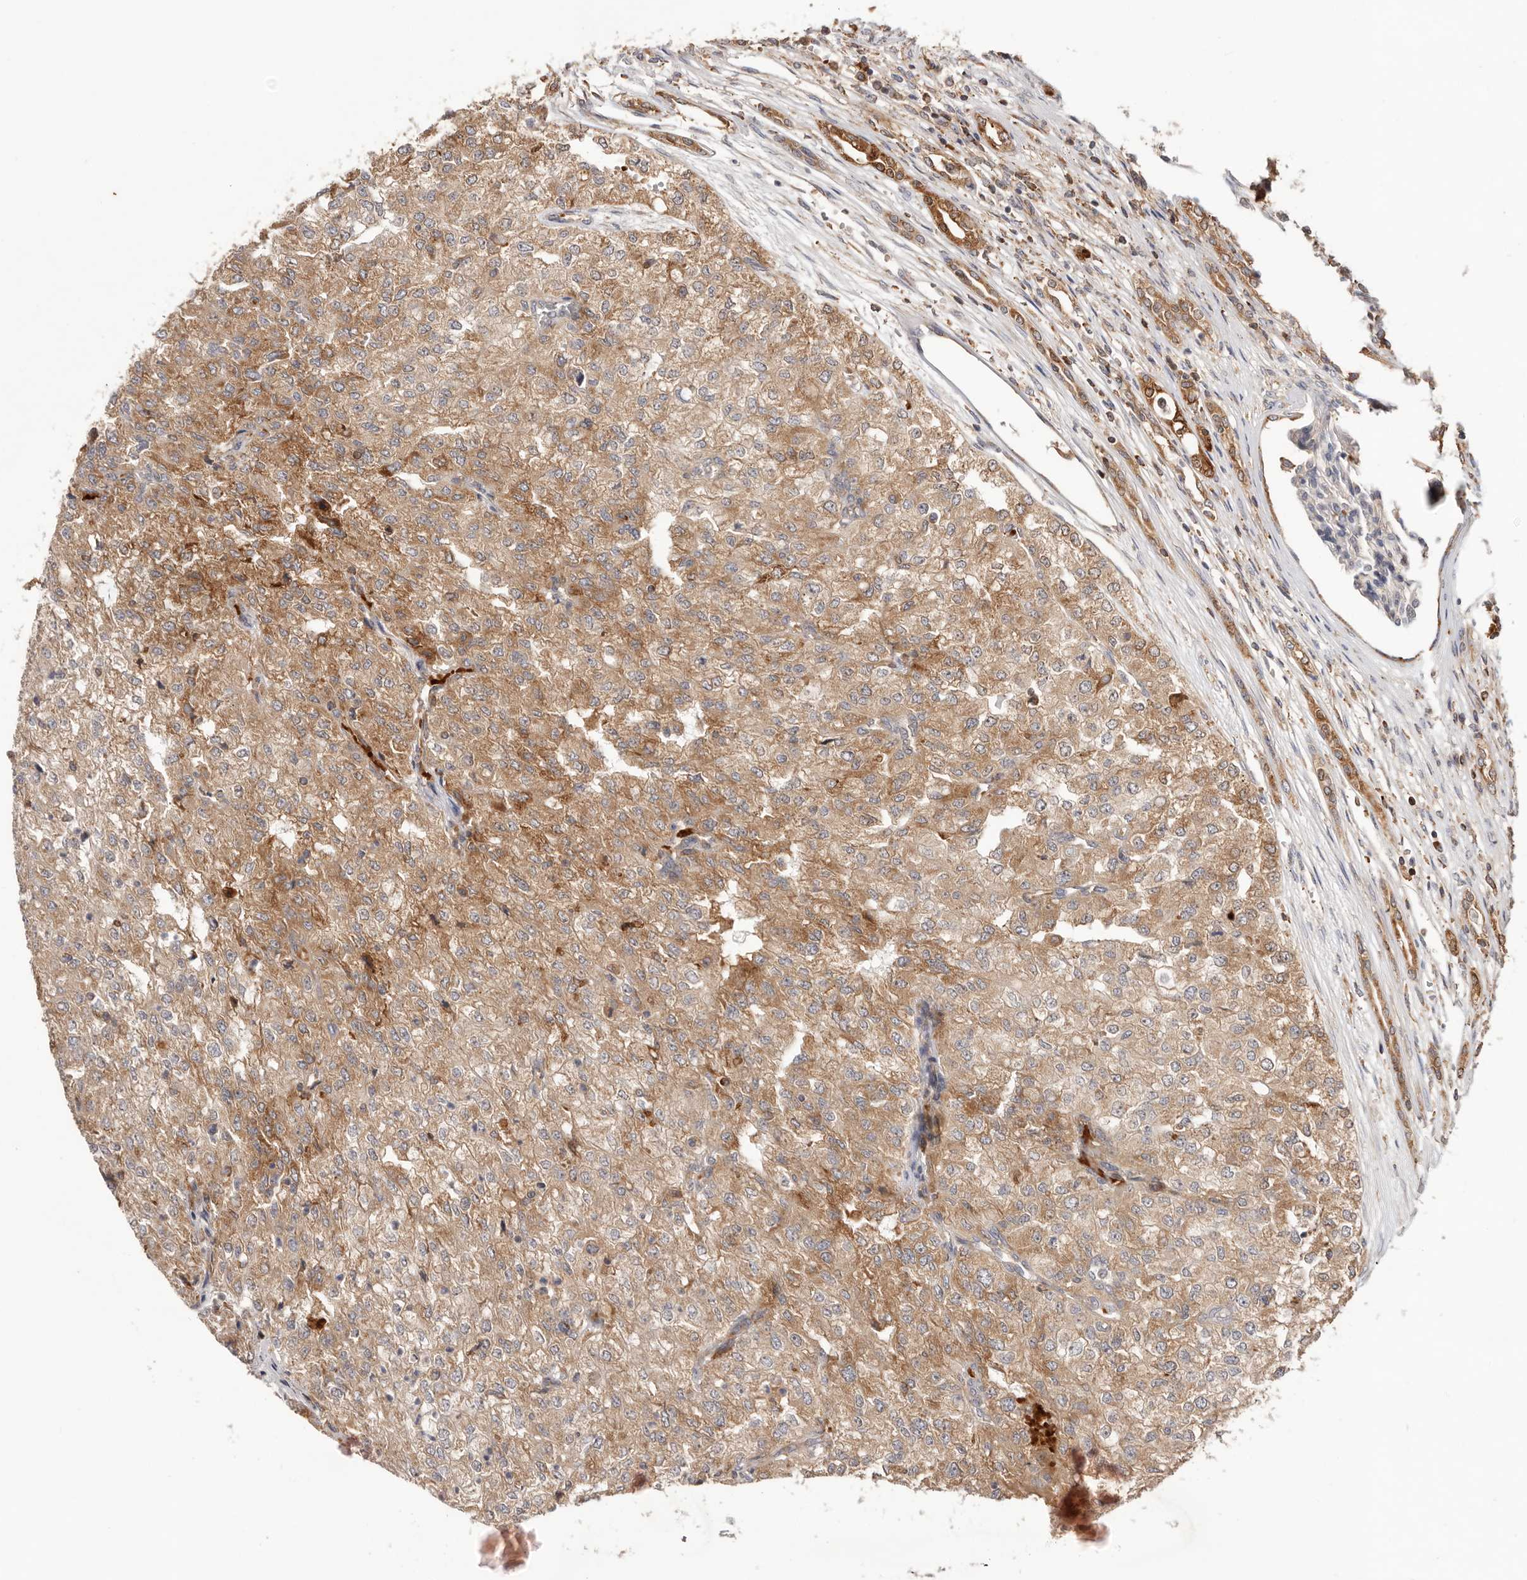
{"staining": {"intensity": "moderate", "quantity": ">75%", "location": "cytoplasmic/membranous"}, "tissue": "renal cancer", "cell_type": "Tumor cells", "image_type": "cancer", "snomed": [{"axis": "morphology", "description": "Adenocarcinoma, NOS"}, {"axis": "topography", "description": "Kidney"}], "caption": "Human renal adenocarcinoma stained with a protein marker displays moderate staining in tumor cells.", "gene": "RNF213", "patient": {"sex": "female", "age": 54}}